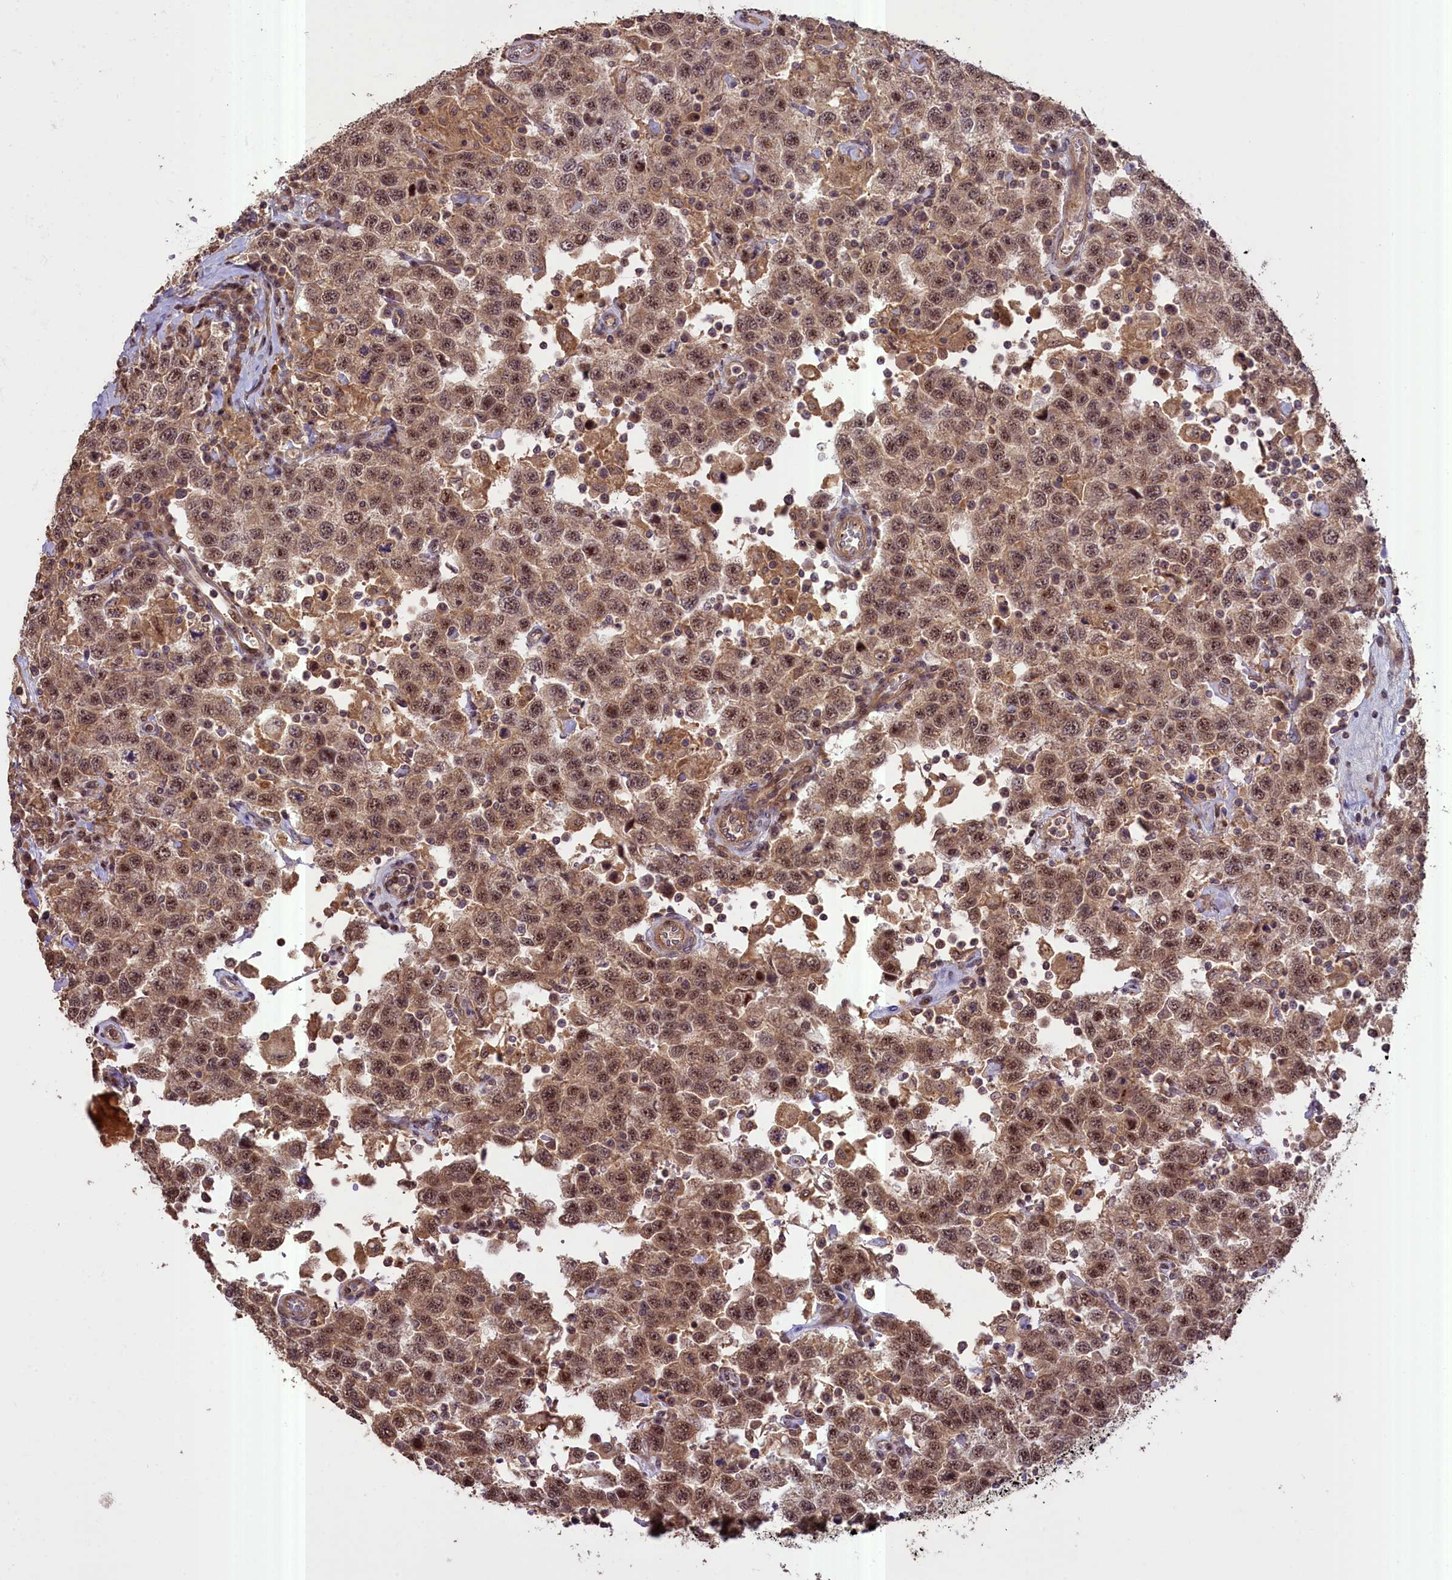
{"staining": {"intensity": "moderate", "quantity": ">75%", "location": "cytoplasmic/membranous,nuclear"}, "tissue": "testis cancer", "cell_type": "Tumor cells", "image_type": "cancer", "snomed": [{"axis": "morphology", "description": "Seminoma, NOS"}, {"axis": "topography", "description": "Testis"}], "caption": "Testis cancer was stained to show a protein in brown. There is medium levels of moderate cytoplasmic/membranous and nuclear staining in about >75% of tumor cells. The staining is performed using DAB brown chromogen to label protein expression. The nuclei are counter-stained blue using hematoxylin.", "gene": "FUZ", "patient": {"sex": "male", "age": 41}}